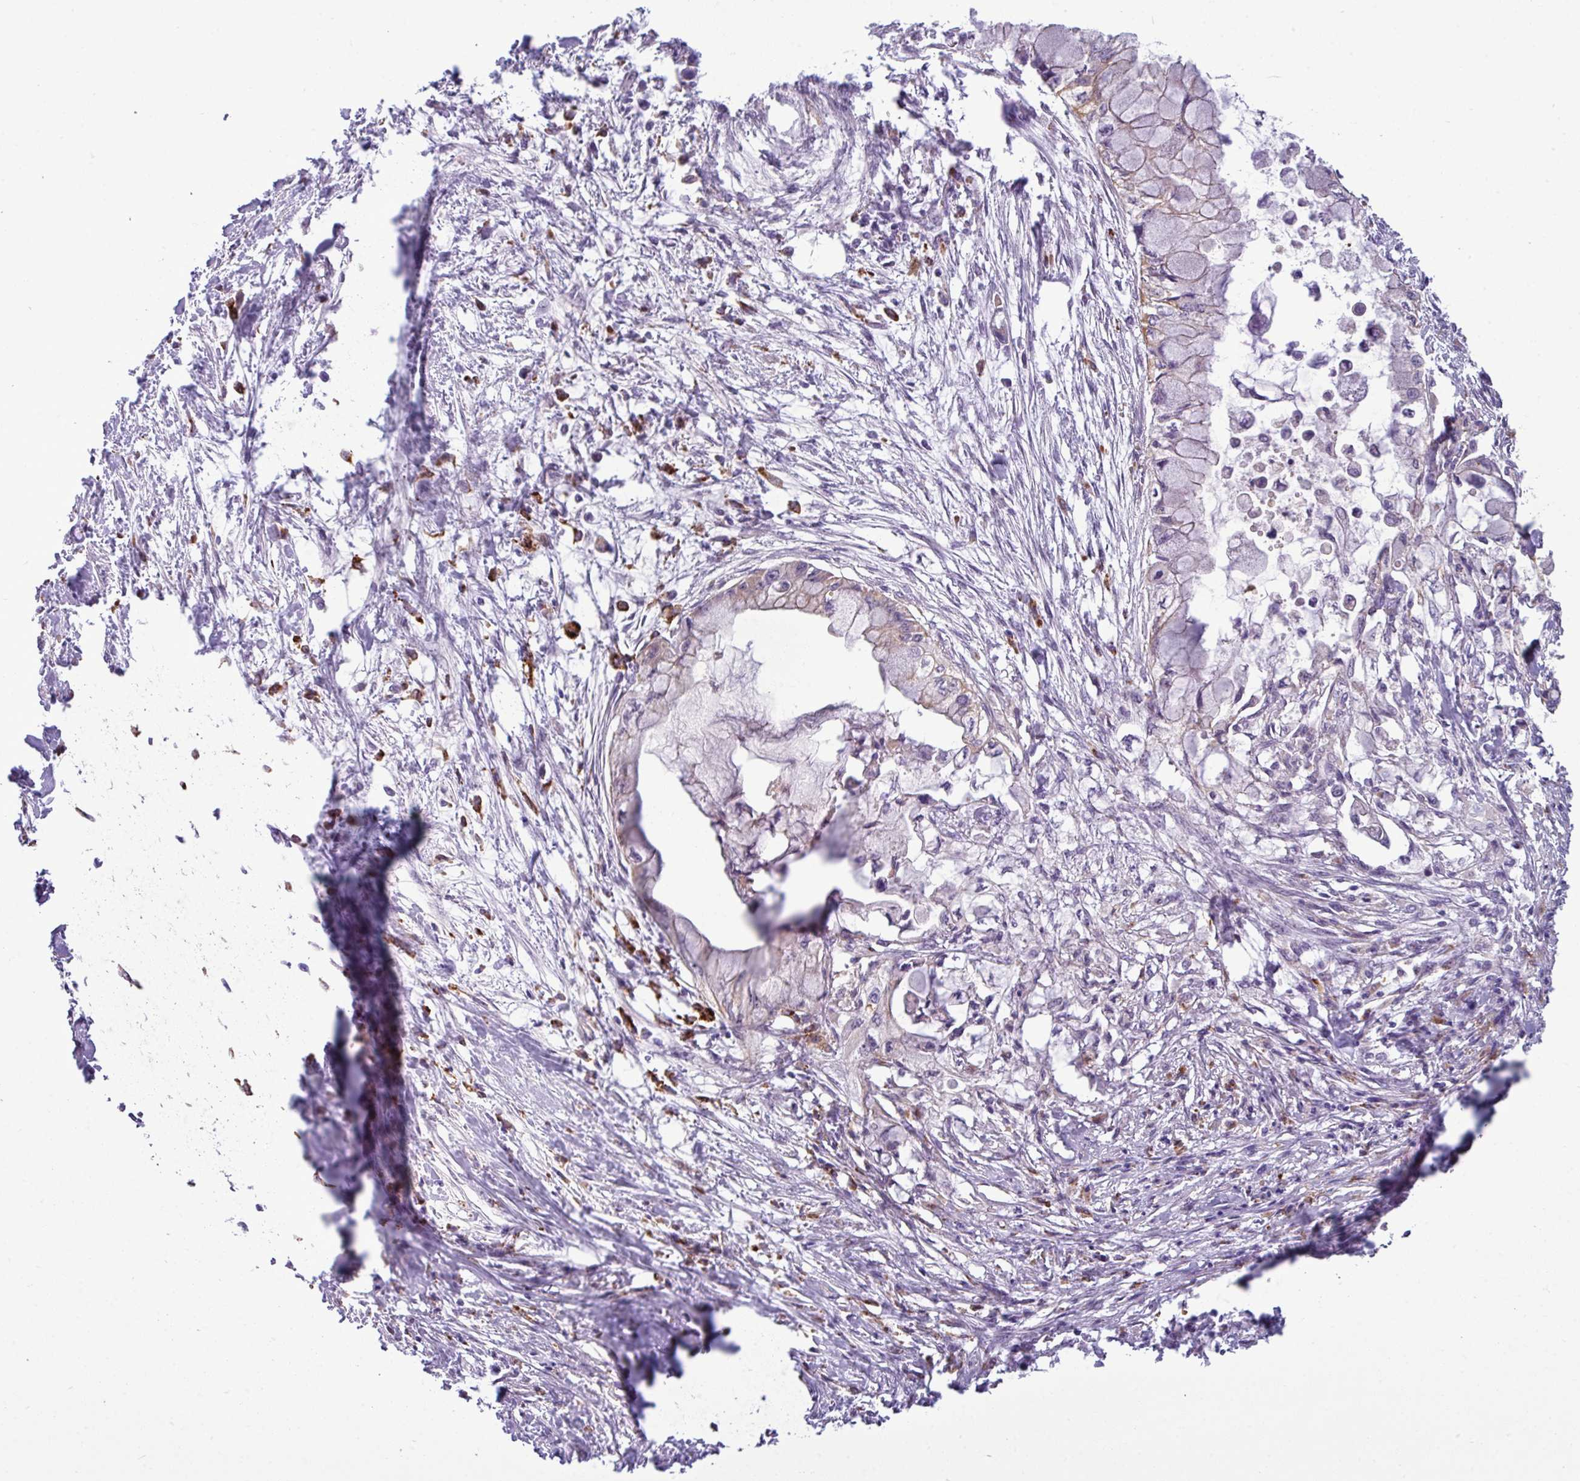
{"staining": {"intensity": "moderate", "quantity": "25%-75%", "location": "cytoplasmic/membranous"}, "tissue": "pancreatic cancer", "cell_type": "Tumor cells", "image_type": "cancer", "snomed": [{"axis": "morphology", "description": "Adenocarcinoma, NOS"}, {"axis": "topography", "description": "Pancreas"}], "caption": "The immunohistochemical stain labels moderate cytoplasmic/membranous positivity in tumor cells of pancreatic cancer tissue.", "gene": "ZNF217", "patient": {"sex": "male", "age": 48}}